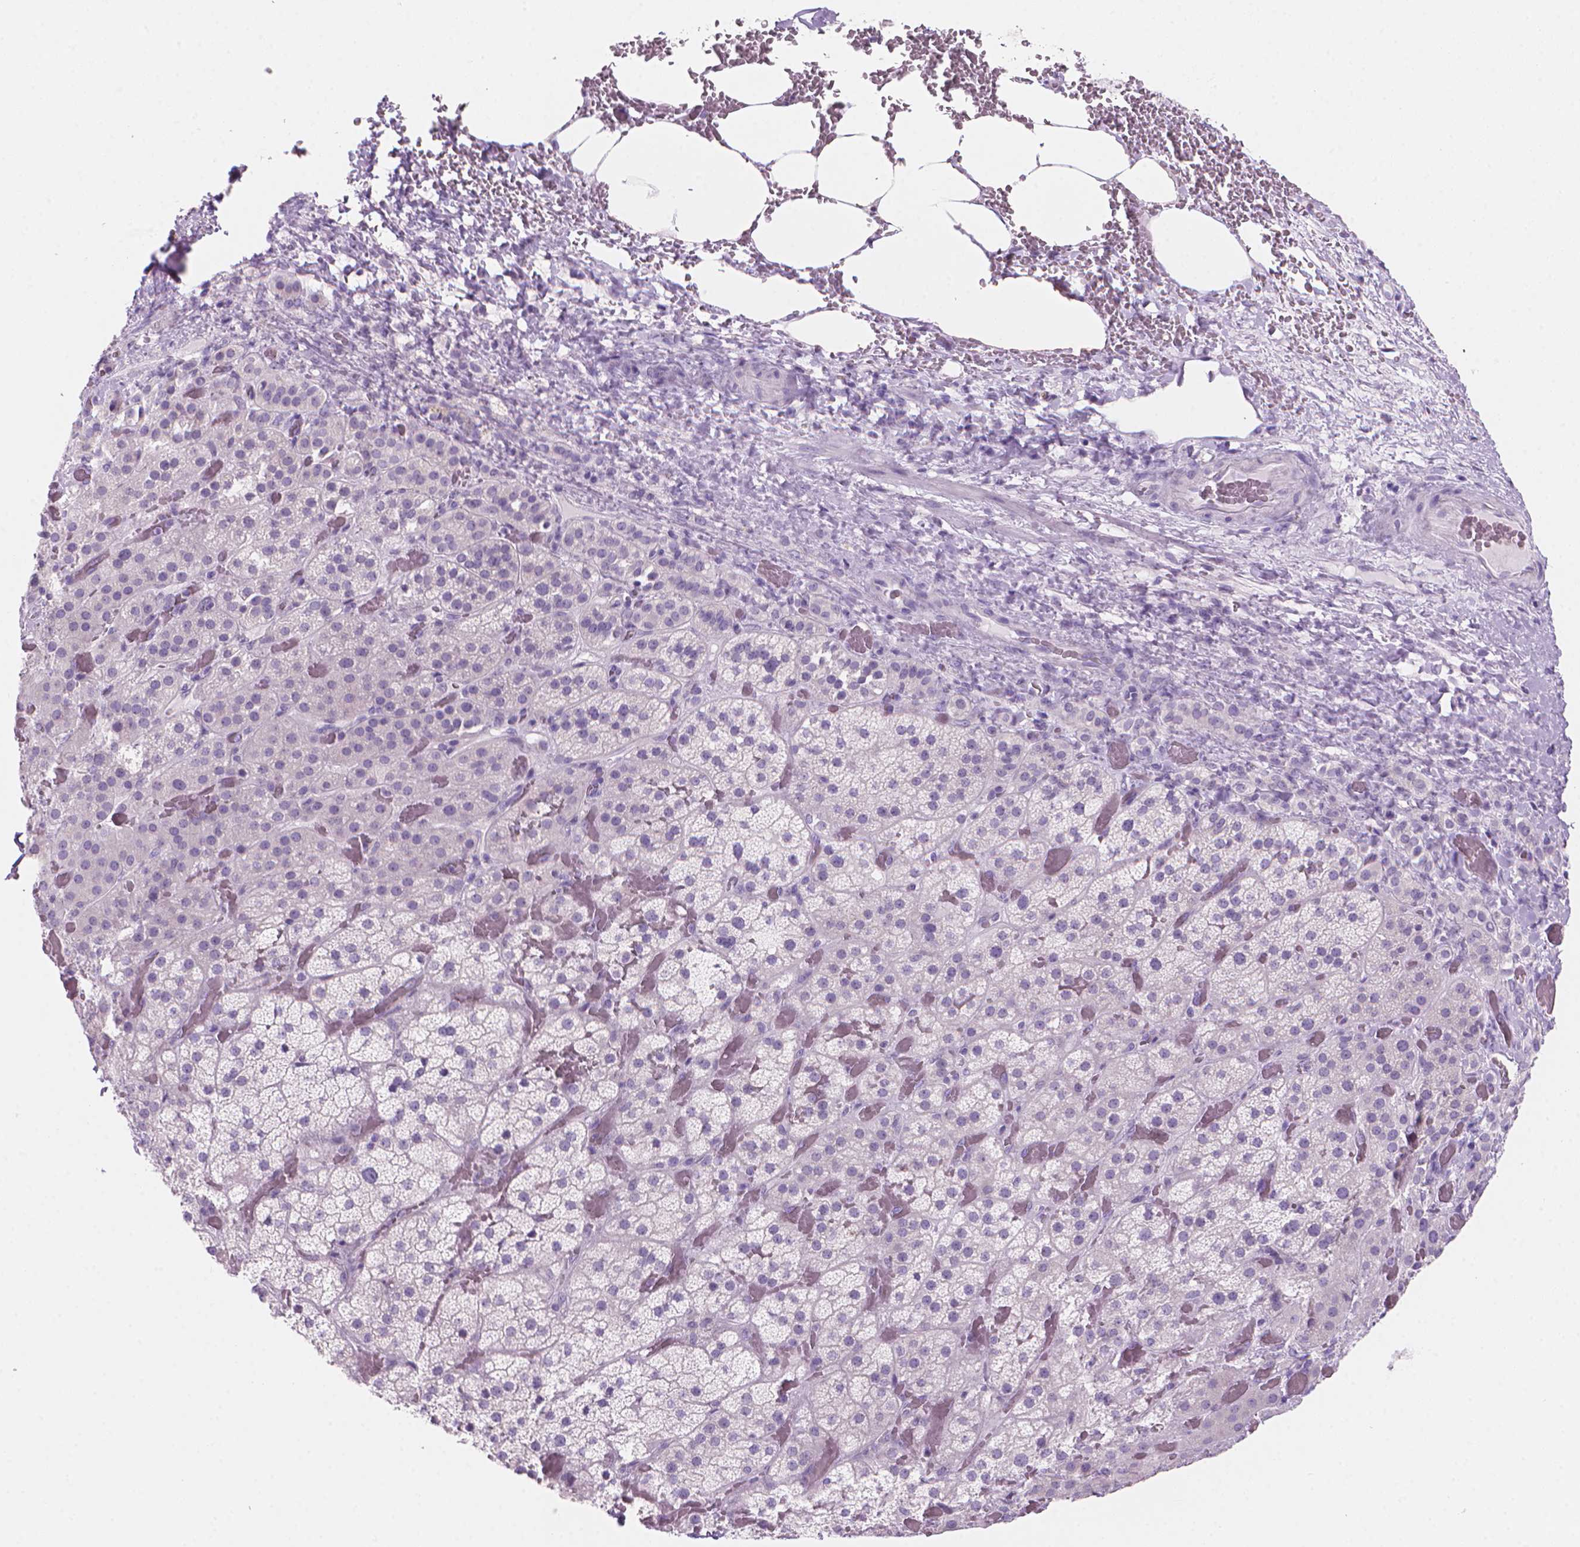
{"staining": {"intensity": "negative", "quantity": "none", "location": "none"}, "tissue": "adrenal gland", "cell_type": "Glandular cells", "image_type": "normal", "snomed": [{"axis": "morphology", "description": "Normal tissue, NOS"}, {"axis": "topography", "description": "Adrenal gland"}], "caption": "Adrenal gland stained for a protein using immunohistochemistry exhibits no expression glandular cells.", "gene": "ENSG00000187186", "patient": {"sex": "male", "age": 57}}